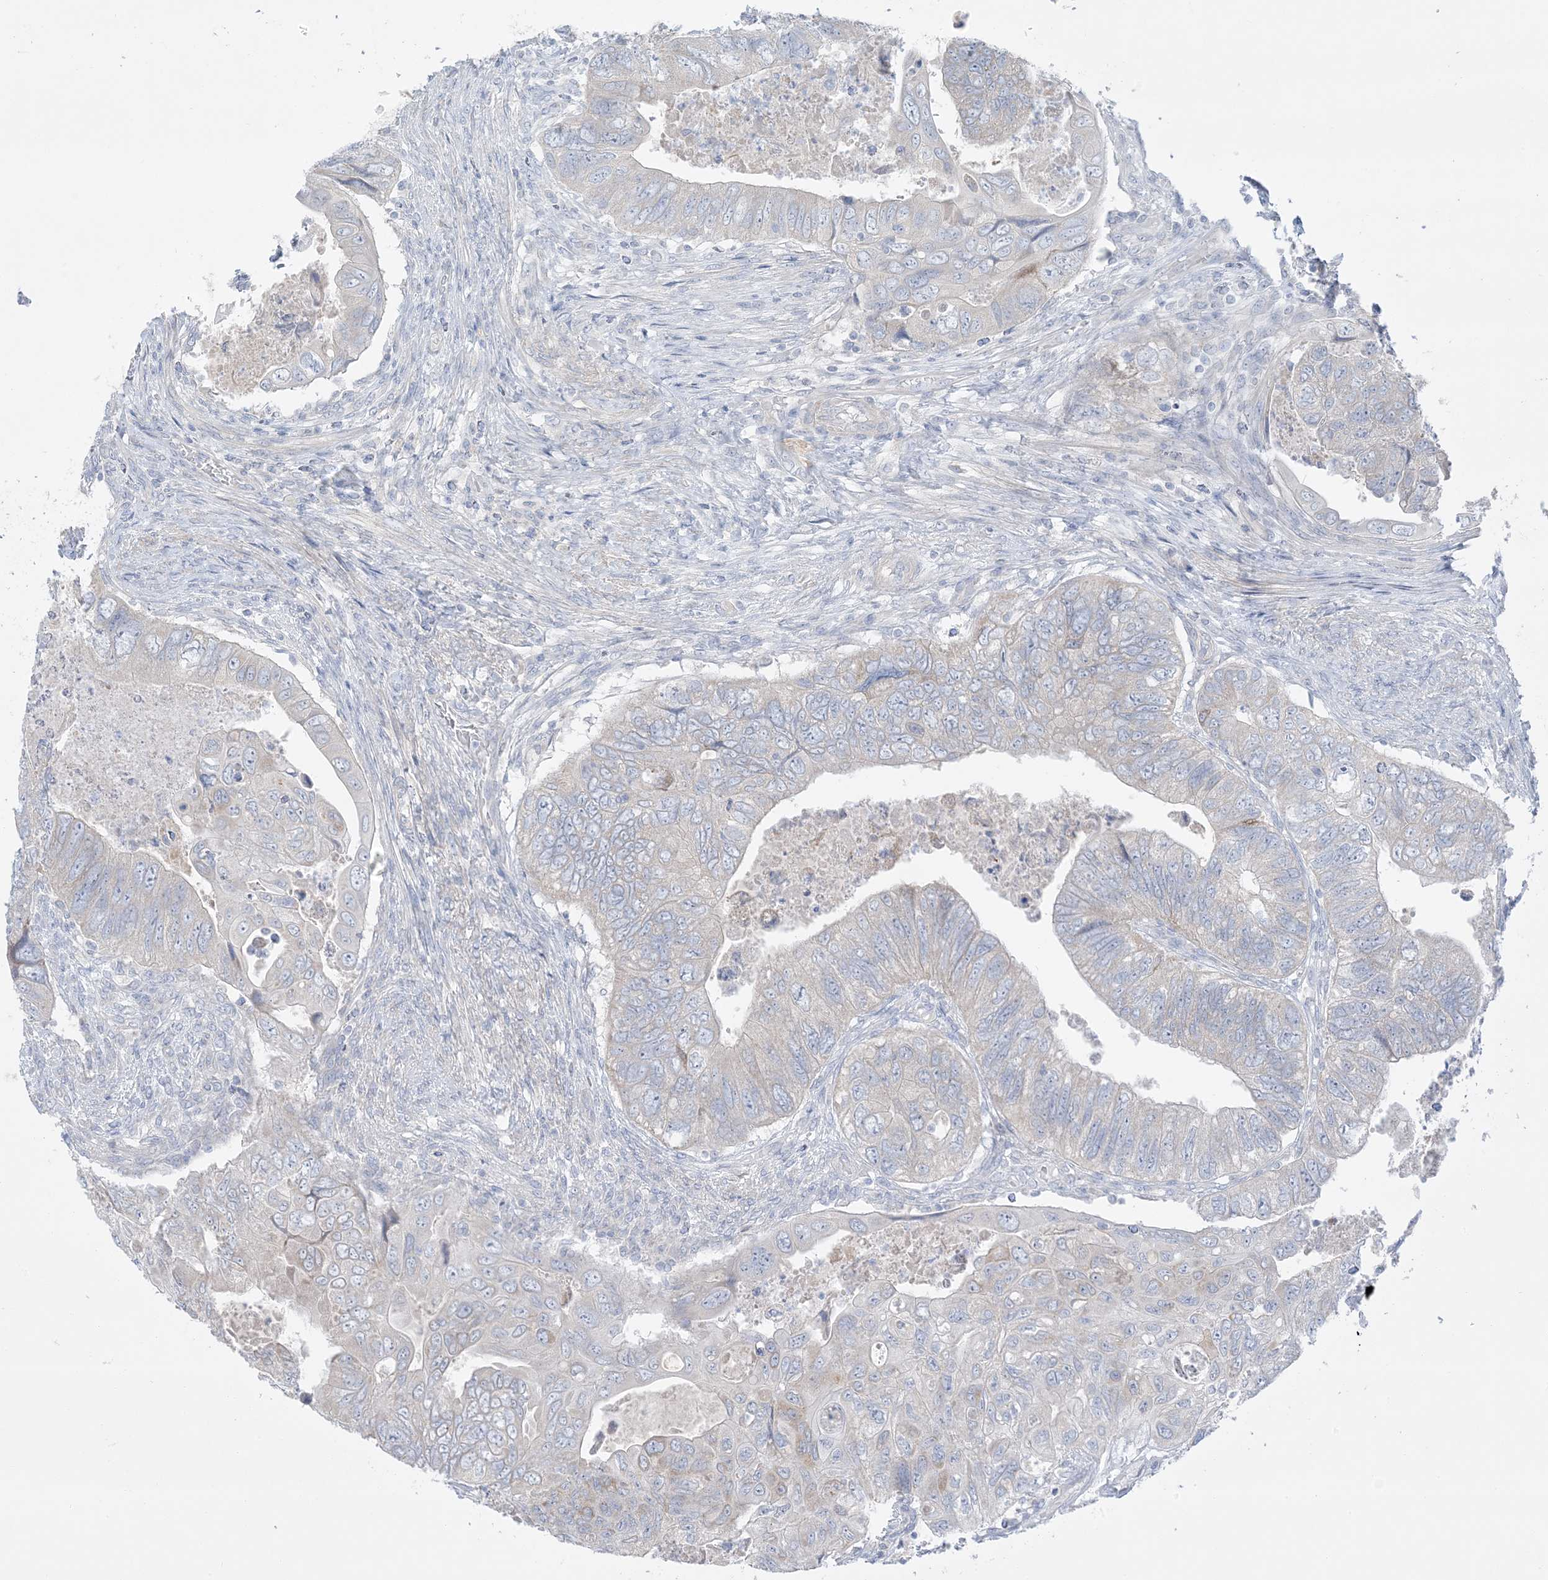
{"staining": {"intensity": "negative", "quantity": "none", "location": "none"}, "tissue": "colorectal cancer", "cell_type": "Tumor cells", "image_type": "cancer", "snomed": [{"axis": "morphology", "description": "Adenocarcinoma, NOS"}, {"axis": "topography", "description": "Rectum"}], "caption": "High magnification brightfield microscopy of colorectal adenocarcinoma stained with DAB (brown) and counterstained with hematoxylin (blue): tumor cells show no significant positivity. (DAB immunohistochemistry with hematoxylin counter stain).", "gene": "FAM184A", "patient": {"sex": "male", "age": 63}}